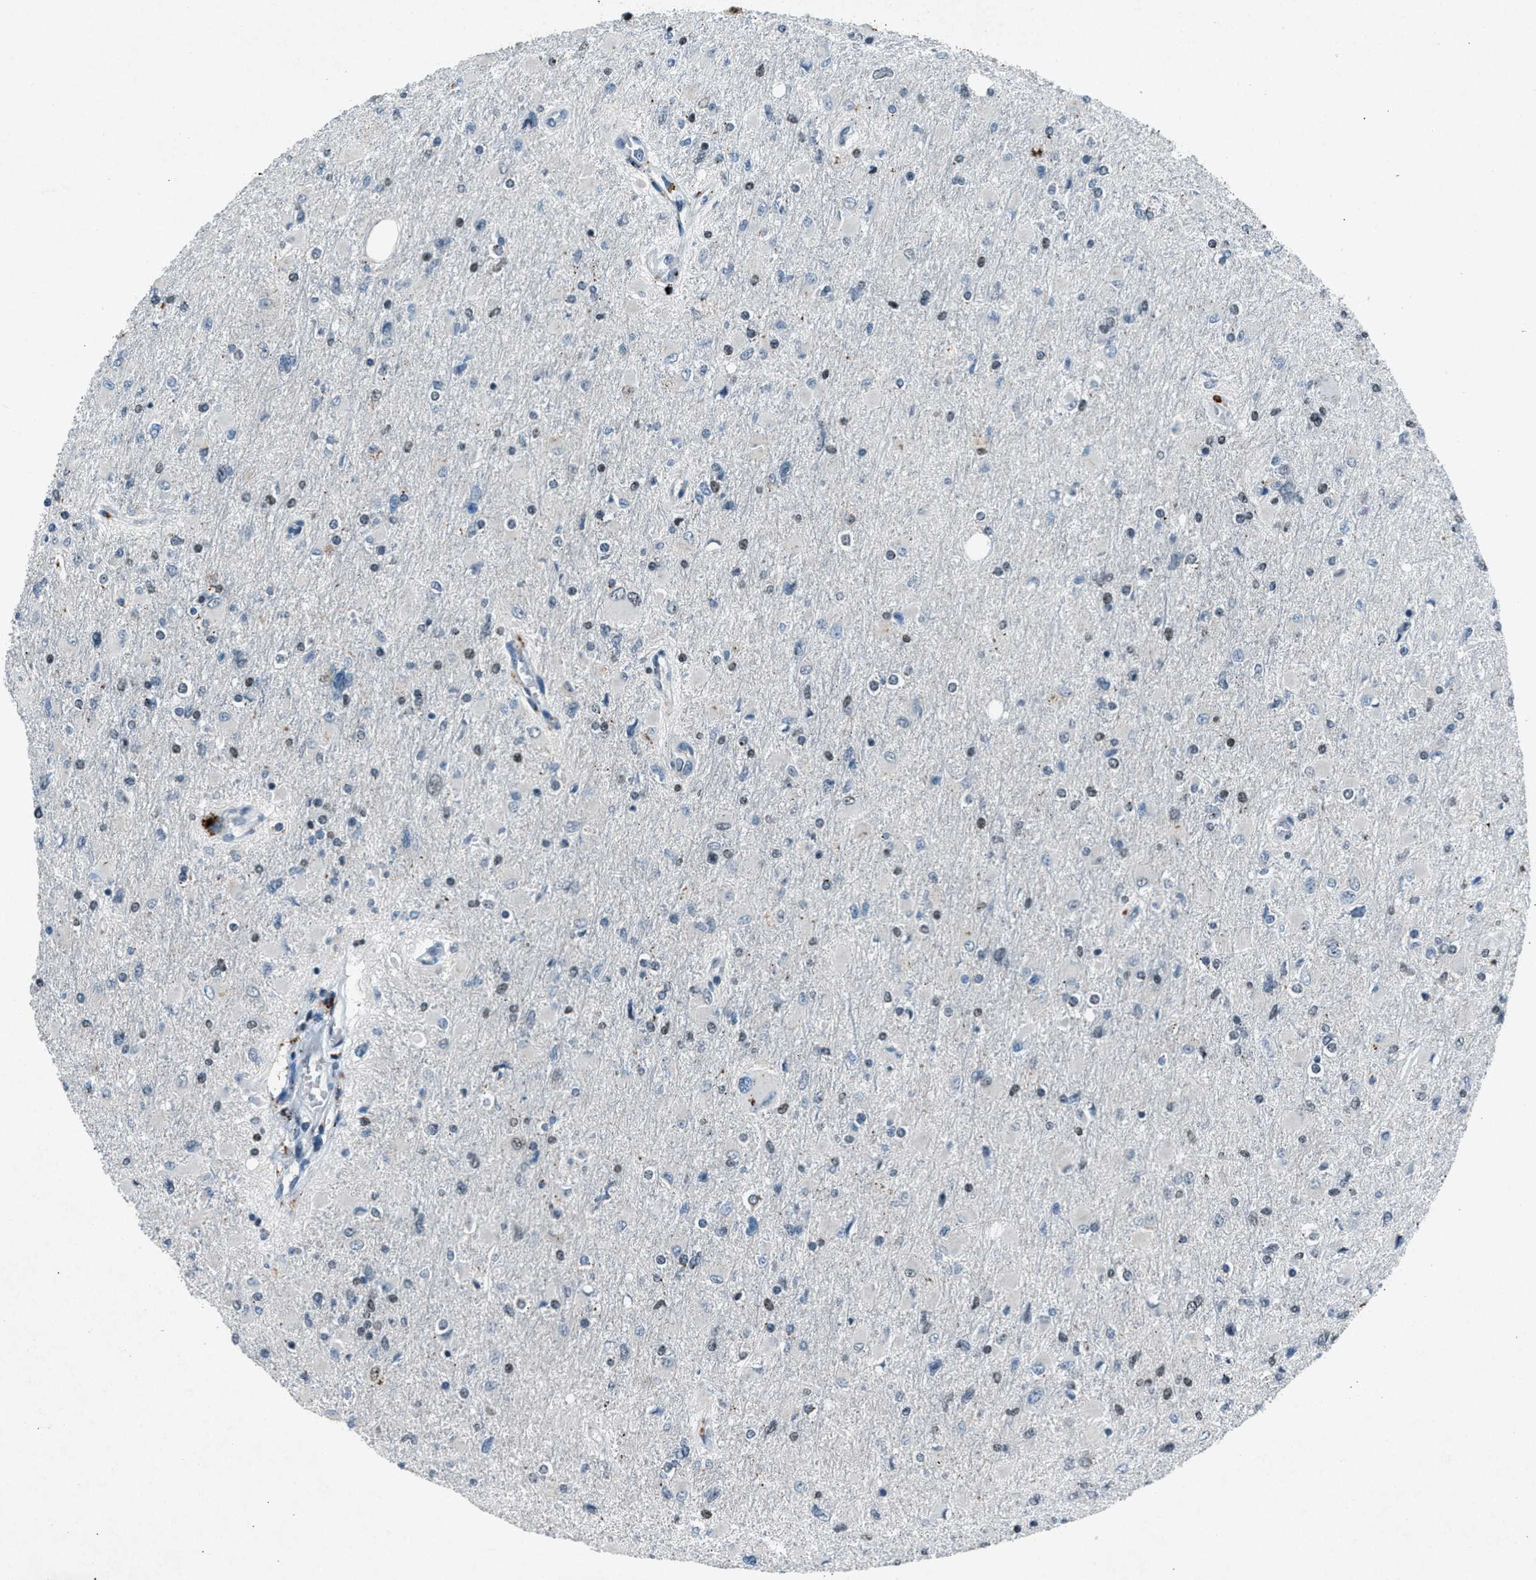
{"staining": {"intensity": "weak", "quantity": "<25%", "location": "nuclear"}, "tissue": "glioma", "cell_type": "Tumor cells", "image_type": "cancer", "snomed": [{"axis": "morphology", "description": "Glioma, malignant, High grade"}, {"axis": "topography", "description": "Cerebral cortex"}], "caption": "An IHC histopathology image of glioma is shown. There is no staining in tumor cells of glioma. (DAB (3,3'-diaminobenzidine) immunohistochemistry with hematoxylin counter stain).", "gene": "ADCY1", "patient": {"sex": "female", "age": 36}}